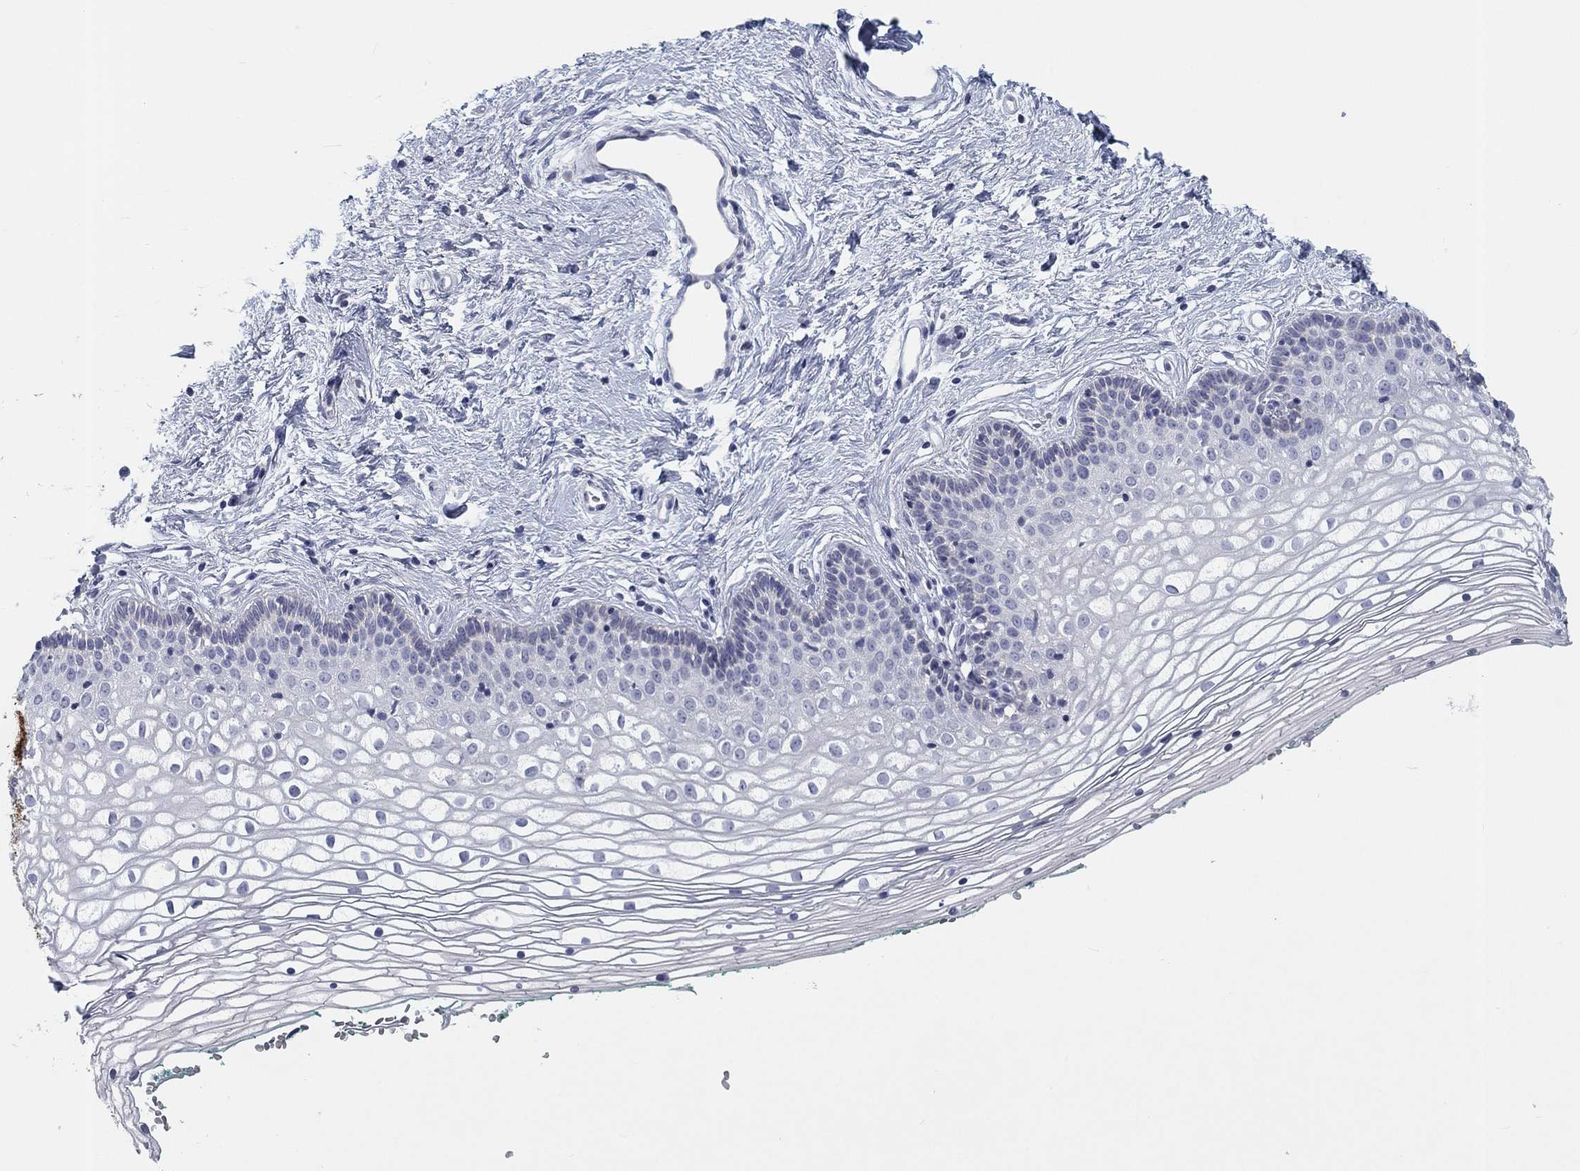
{"staining": {"intensity": "negative", "quantity": "none", "location": "none"}, "tissue": "vagina", "cell_type": "Squamous epithelial cells", "image_type": "normal", "snomed": [{"axis": "morphology", "description": "Normal tissue, NOS"}, {"axis": "topography", "description": "Vagina"}], "caption": "A high-resolution histopathology image shows immunohistochemistry staining of normal vagina, which shows no significant staining in squamous epithelial cells.", "gene": "CALB1", "patient": {"sex": "female", "age": 36}}